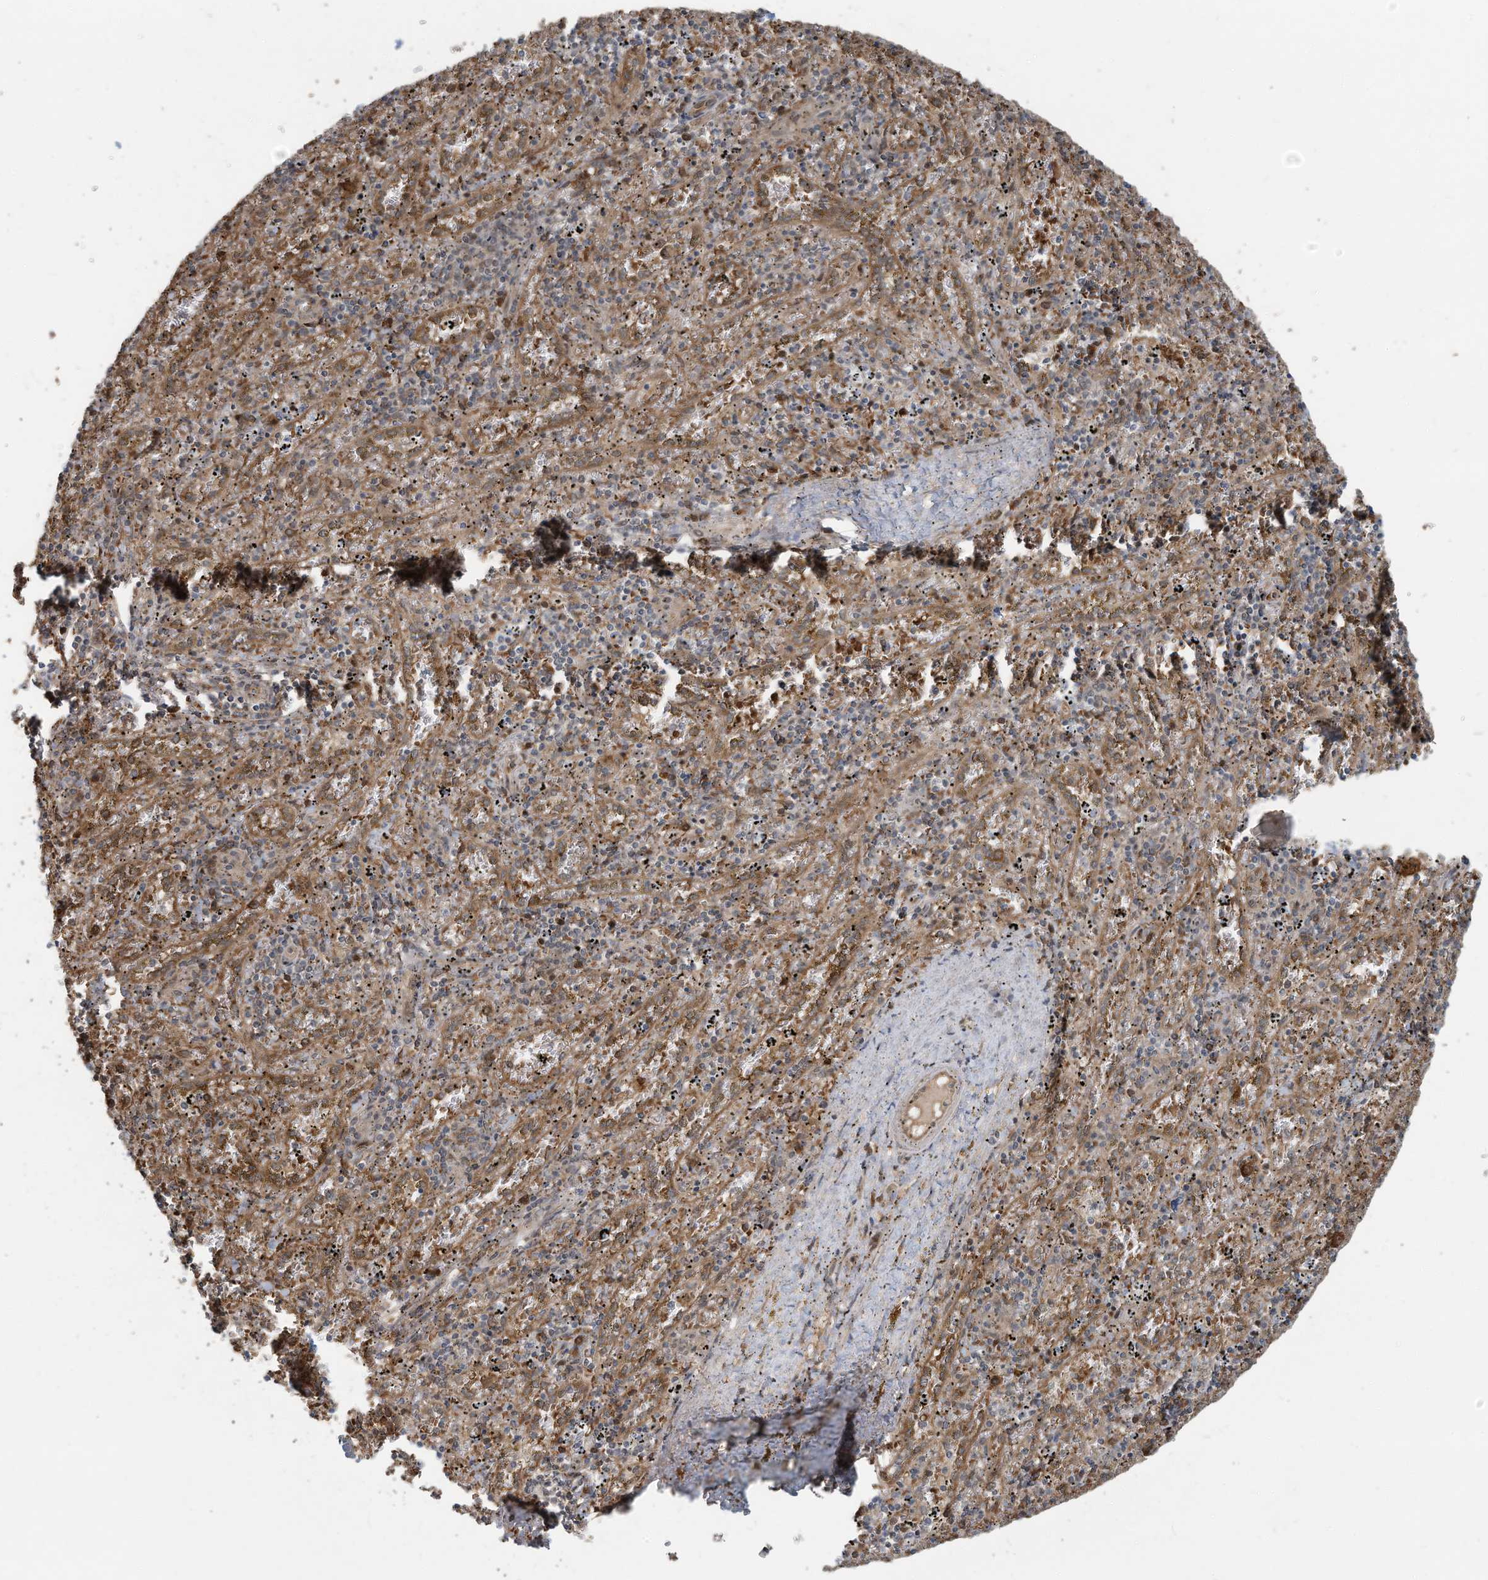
{"staining": {"intensity": "moderate", "quantity": "25%-75%", "location": "cytoplasmic/membranous"}, "tissue": "spleen", "cell_type": "Cells in red pulp", "image_type": "normal", "snomed": [{"axis": "morphology", "description": "Normal tissue, NOS"}, {"axis": "topography", "description": "Spleen"}], "caption": "Immunohistochemistry (IHC) histopathology image of normal human spleen stained for a protein (brown), which displays medium levels of moderate cytoplasmic/membranous expression in about 25%-75% of cells in red pulp.", "gene": "ERI2", "patient": {"sex": "male", "age": 11}}